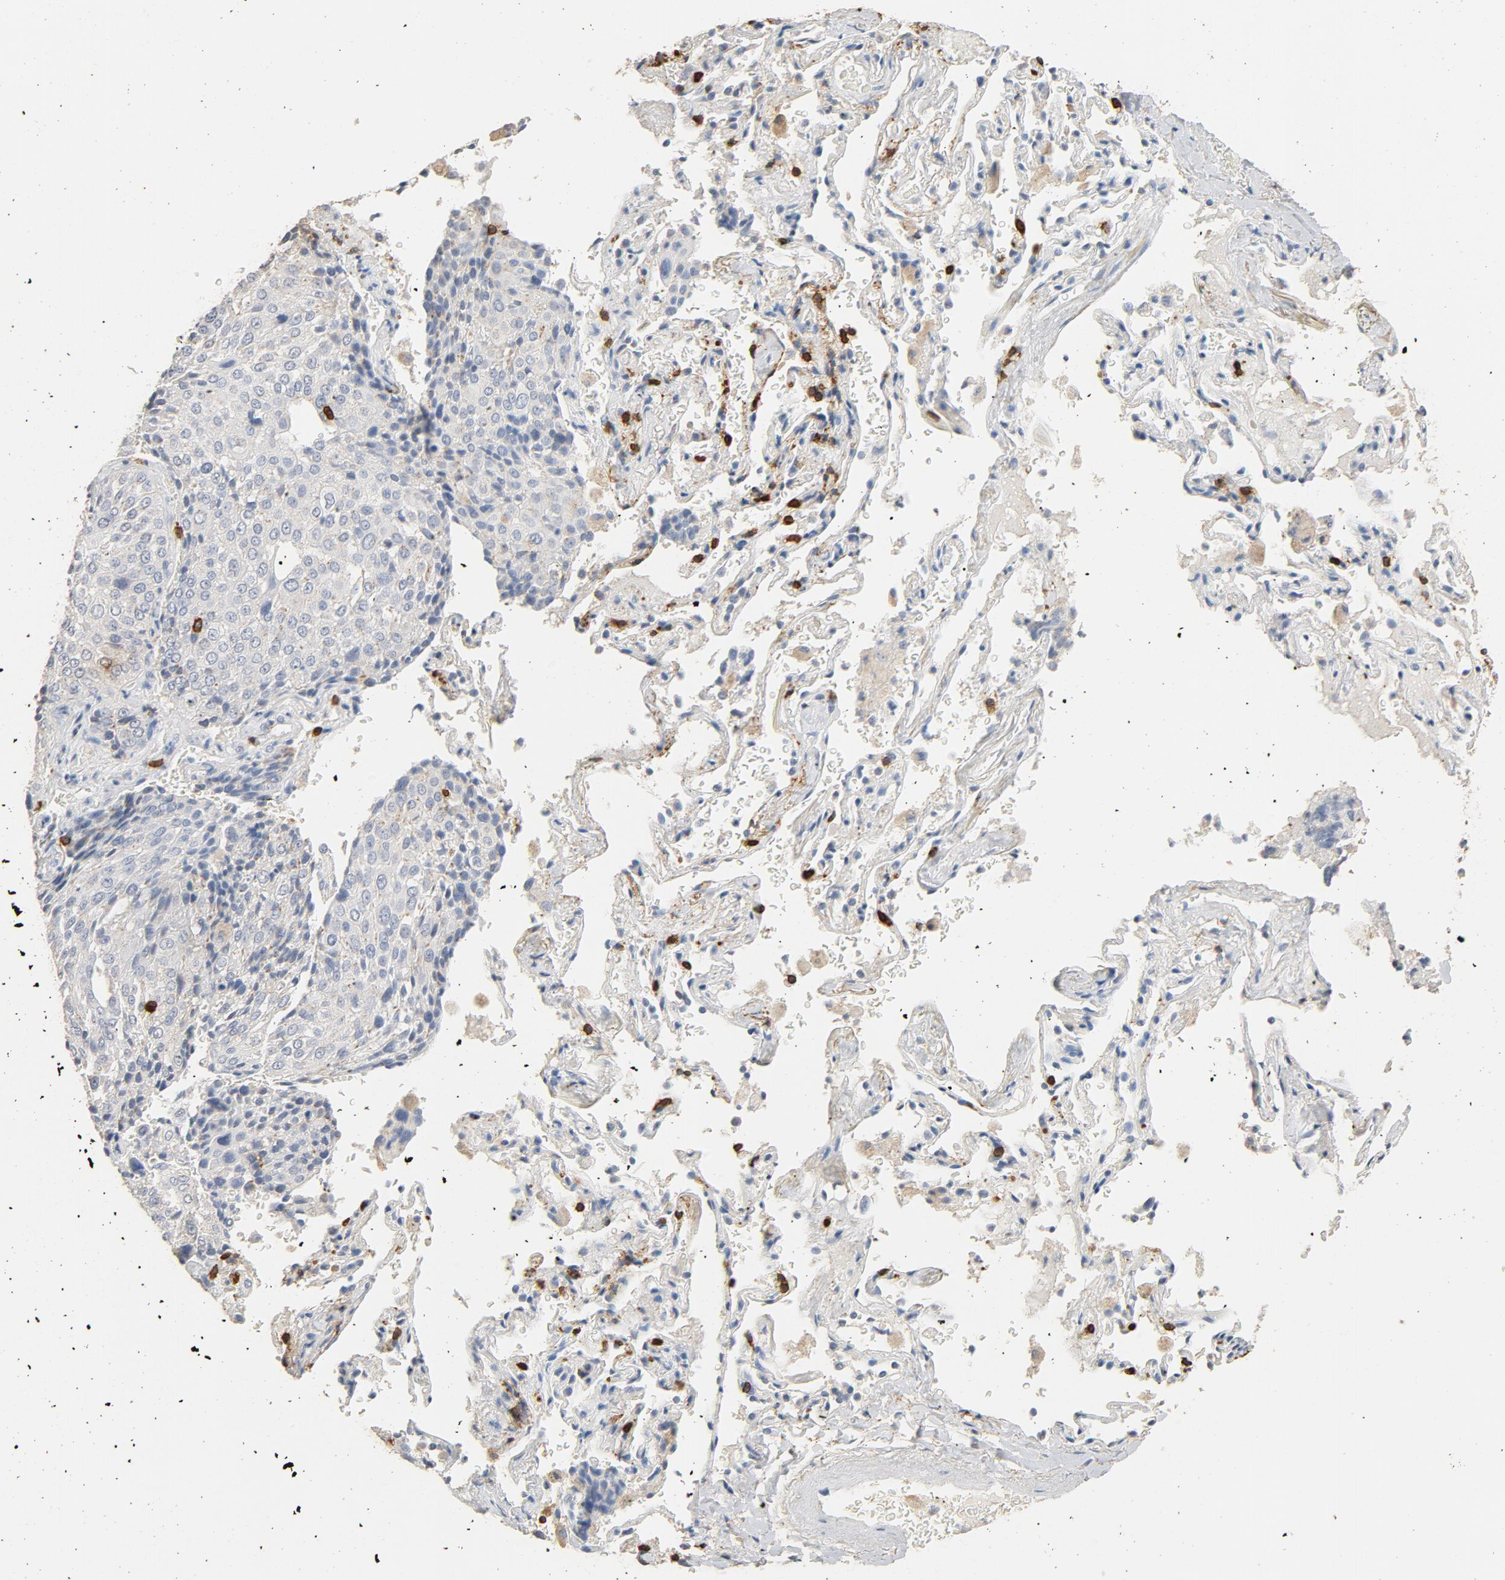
{"staining": {"intensity": "negative", "quantity": "none", "location": "none"}, "tissue": "lung cancer", "cell_type": "Tumor cells", "image_type": "cancer", "snomed": [{"axis": "morphology", "description": "Squamous cell carcinoma, NOS"}, {"axis": "topography", "description": "Lung"}], "caption": "An immunohistochemistry histopathology image of squamous cell carcinoma (lung) is shown. There is no staining in tumor cells of squamous cell carcinoma (lung).", "gene": "CD247", "patient": {"sex": "male", "age": 54}}